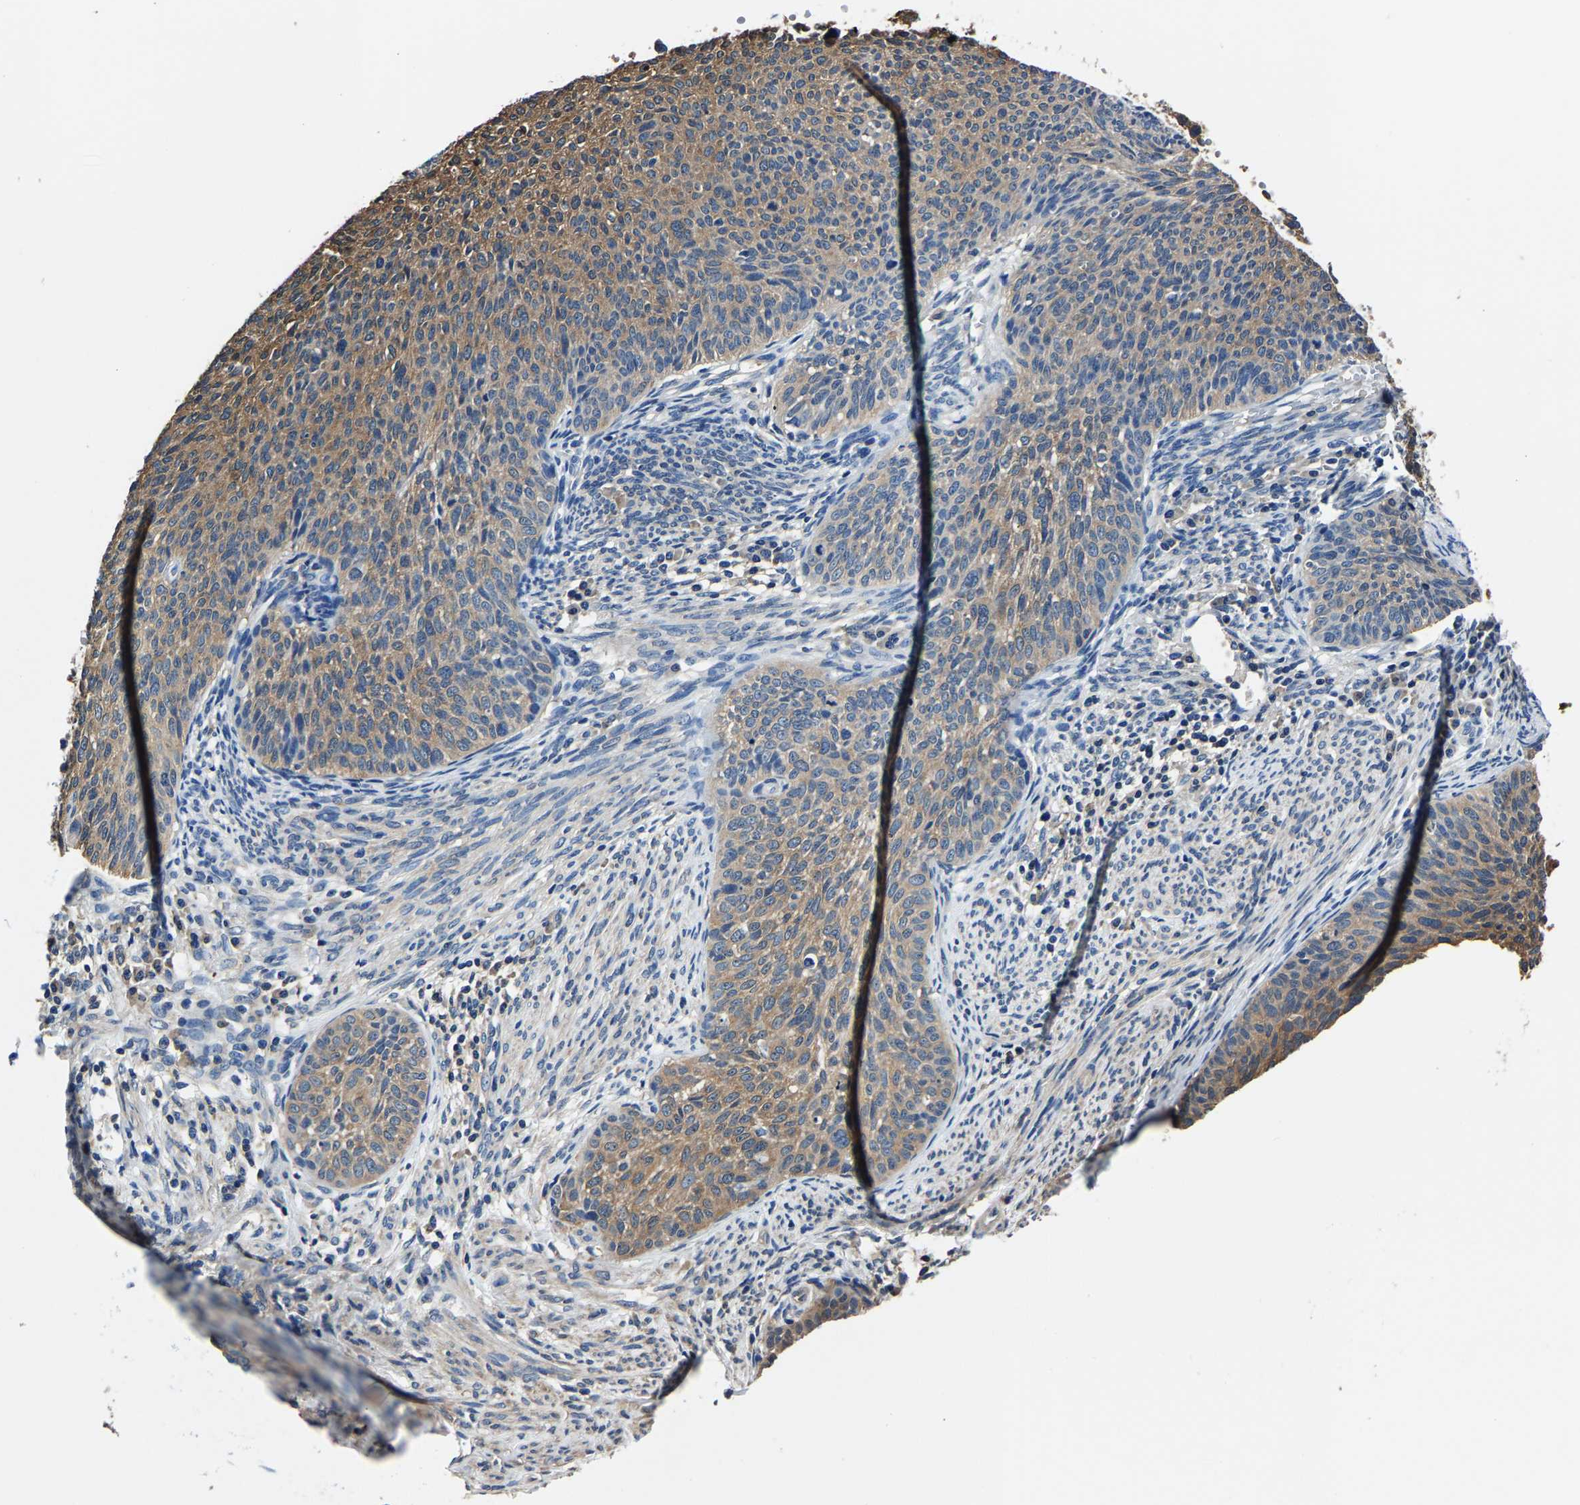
{"staining": {"intensity": "moderate", "quantity": ">75%", "location": "cytoplasmic/membranous"}, "tissue": "cervical cancer", "cell_type": "Tumor cells", "image_type": "cancer", "snomed": [{"axis": "morphology", "description": "Squamous cell carcinoma, NOS"}, {"axis": "topography", "description": "Cervix"}], "caption": "Immunohistochemistry (IHC) (DAB) staining of human squamous cell carcinoma (cervical) shows moderate cytoplasmic/membranous protein positivity in about >75% of tumor cells.", "gene": "ALDOB", "patient": {"sex": "female", "age": 70}}